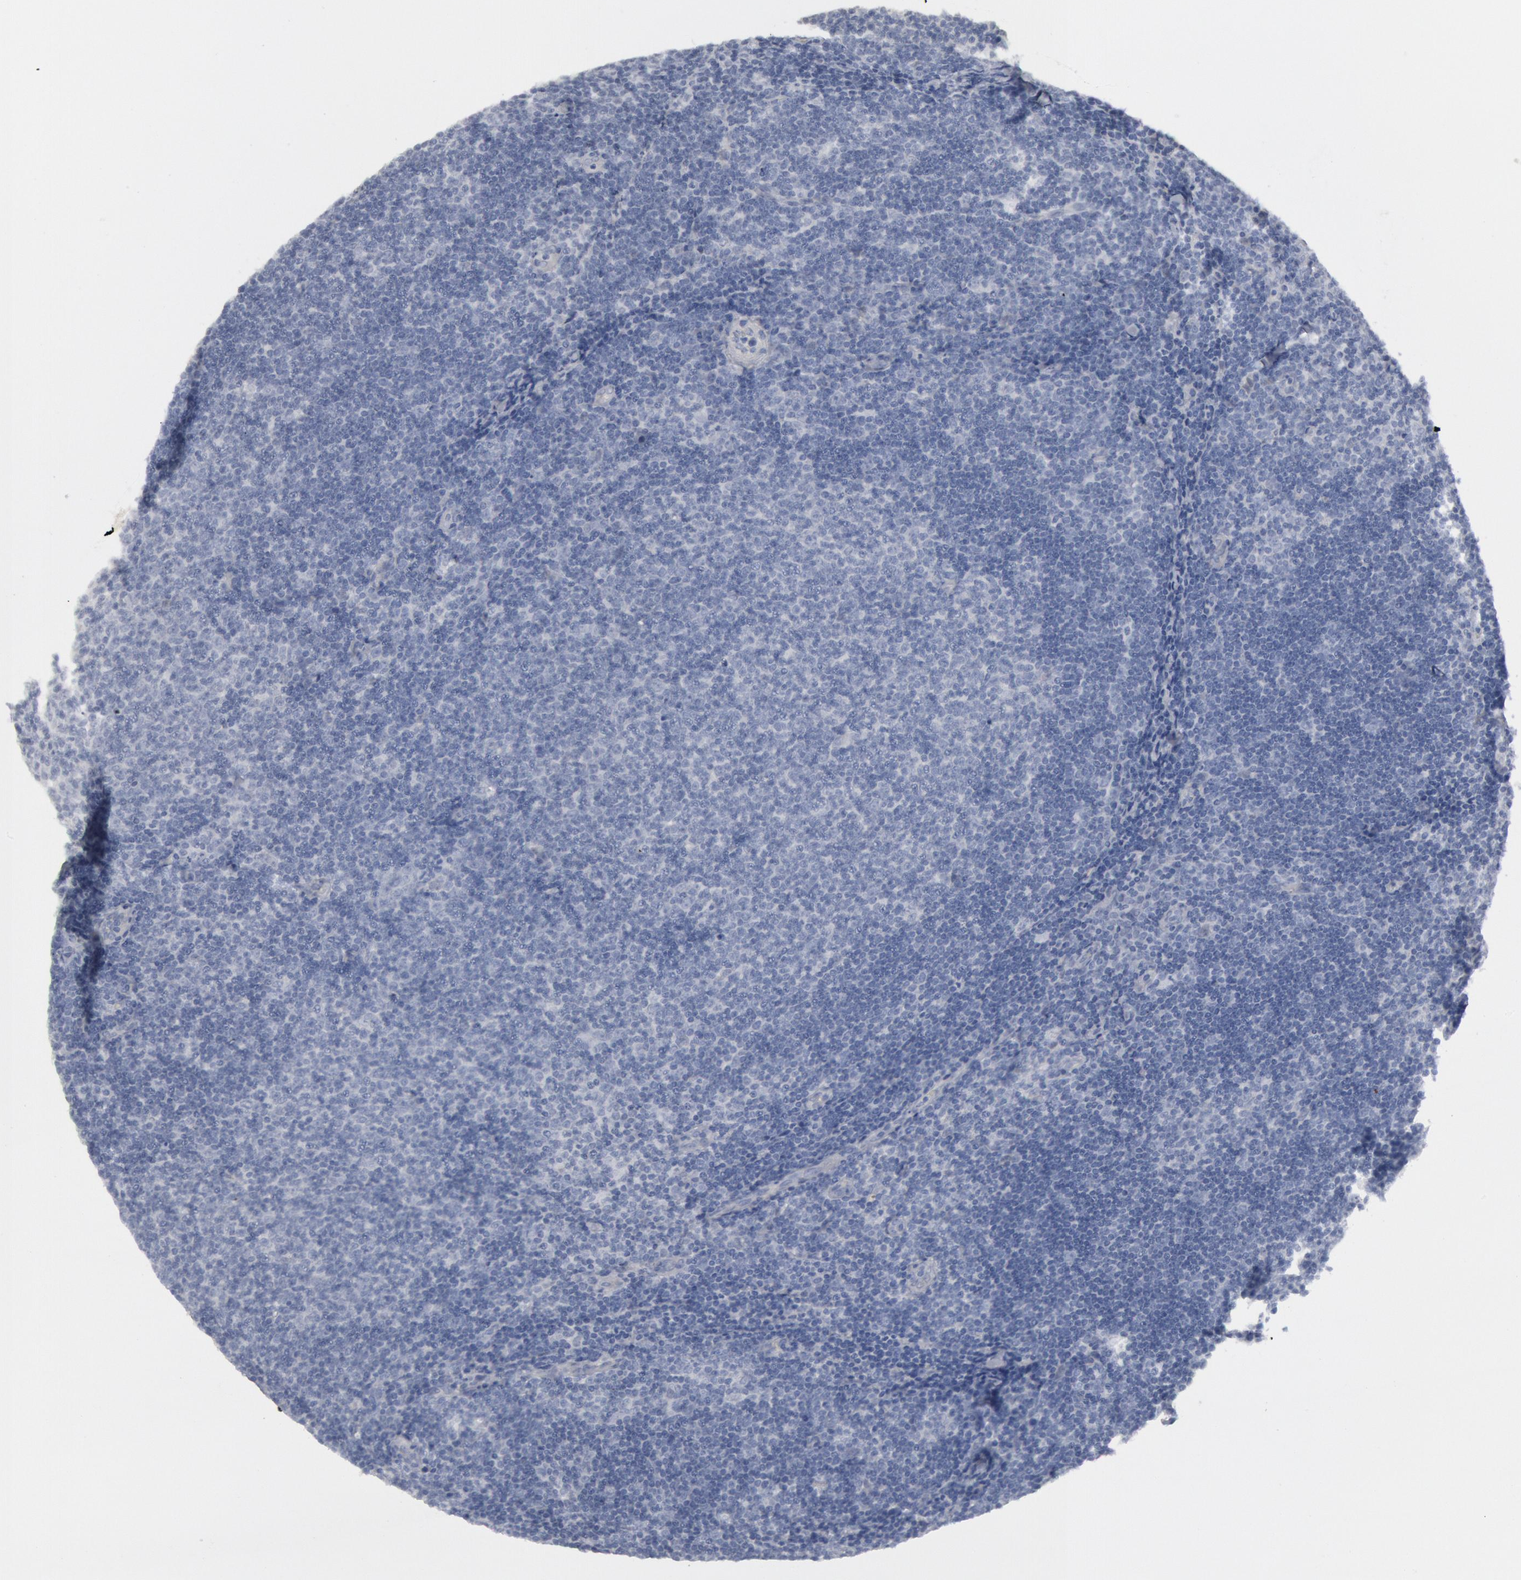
{"staining": {"intensity": "negative", "quantity": "none", "location": "none"}, "tissue": "lymphoma", "cell_type": "Tumor cells", "image_type": "cancer", "snomed": [{"axis": "morphology", "description": "Malignant lymphoma, non-Hodgkin's type, Low grade"}, {"axis": "topography", "description": "Lymph node"}], "caption": "Tumor cells show no significant protein expression in lymphoma. (Stains: DAB (3,3'-diaminobenzidine) IHC with hematoxylin counter stain, Microscopy: brightfield microscopy at high magnification).", "gene": "DMC1", "patient": {"sex": "male", "age": 49}}